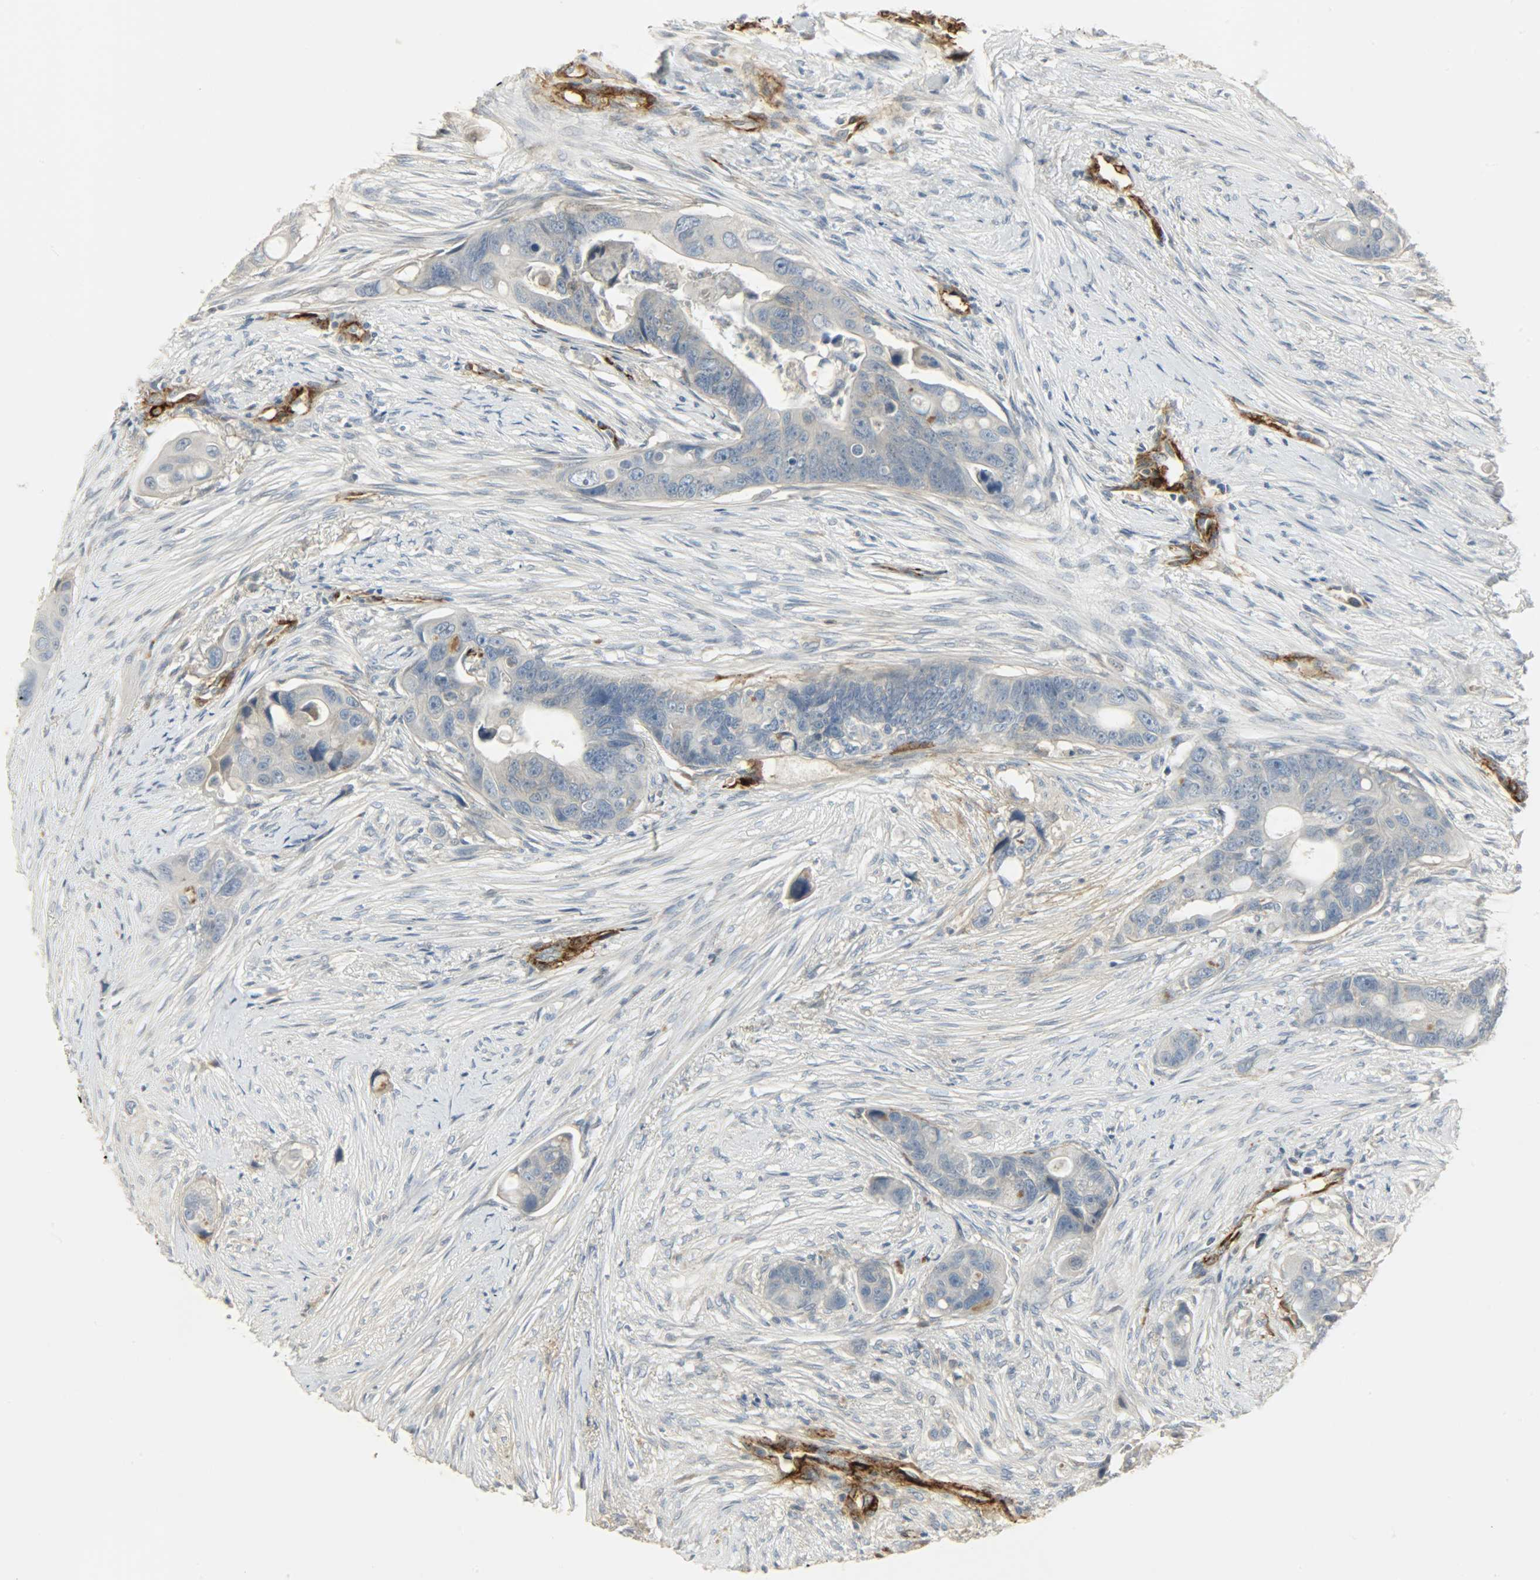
{"staining": {"intensity": "negative", "quantity": "none", "location": "none"}, "tissue": "colorectal cancer", "cell_type": "Tumor cells", "image_type": "cancer", "snomed": [{"axis": "morphology", "description": "Adenocarcinoma, NOS"}, {"axis": "topography", "description": "Colon"}], "caption": "IHC image of neoplastic tissue: human colorectal cancer (adenocarcinoma) stained with DAB (3,3'-diaminobenzidine) displays no significant protein staining in tumor cells. (DAB (3,3'-diaminobenzidine) immunohistochemistry (IHC) with hematoxylin counter stain).", "gene": "ENPEP", "patient": {"sex": "female", "age": 57}}